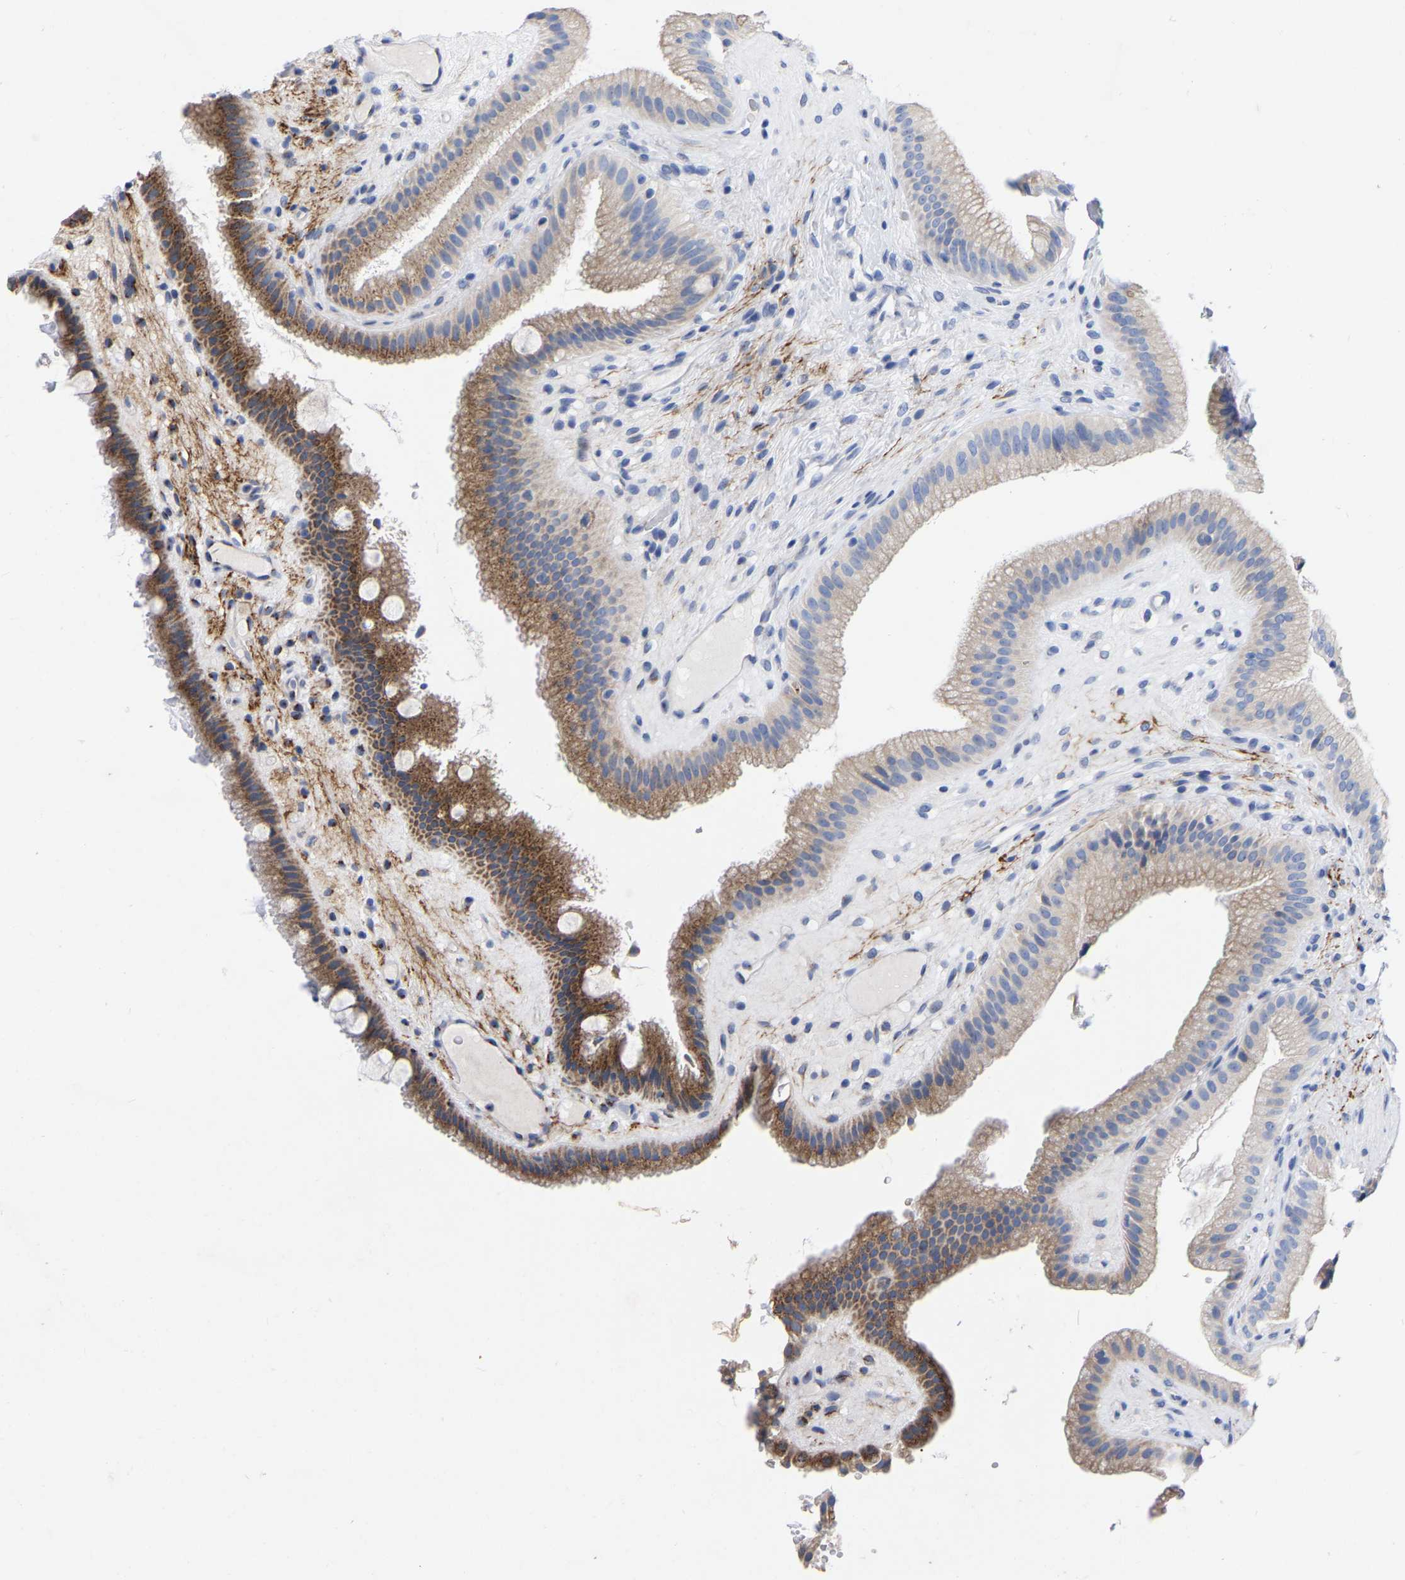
{"staining": {"intensity": "moderate", "quantity": ">75%", "location": "cytoplasmic/membranous"}, "tissue": "gallbladder", "cell_type": "Glandular cells", "image_type": "normal", "snomed": [{"axis": "morphology", "description": "Normal tissue, NOS"}, {"axis": "topography", "description": "Gallbladder"}], "caption": "This histopathology image displays IHC staining of benign gallbladder, with medium moderate cytoplasmic/membranous expression in about >75% of glandular cells.", "gene": "STRIP2", "patient": {"sex": "male", "age": 49}}